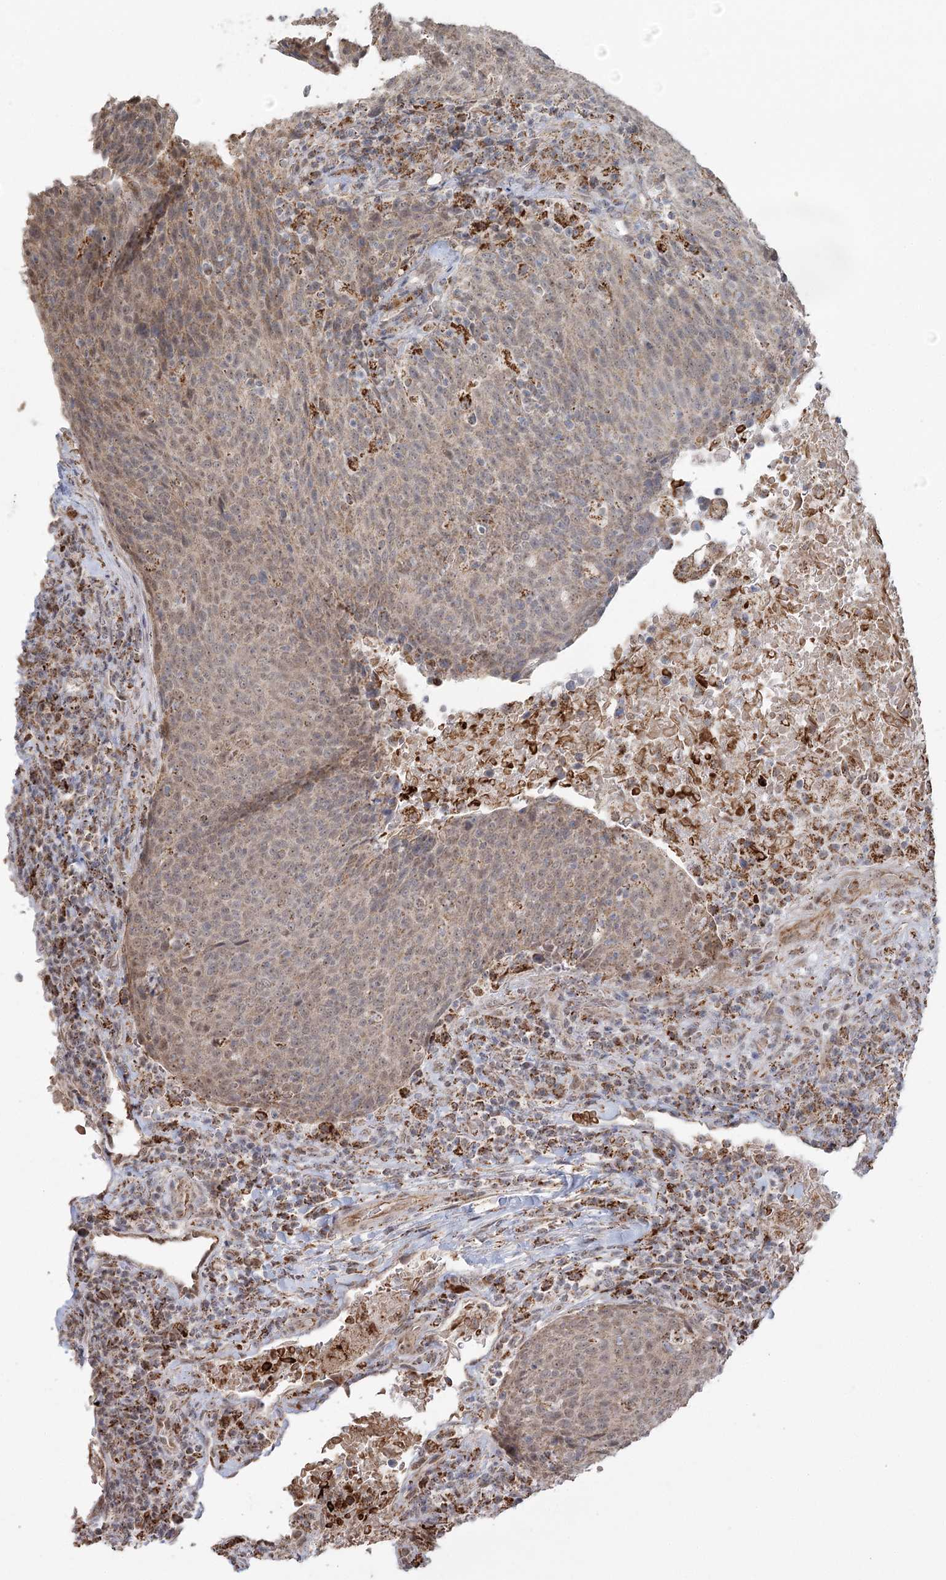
{"staining": {"intensity": "weak", "quantity": "25%-75%", "location": "cytoplasmic/membranous,nuclear"}, "tissue": "head and neck cancer", "cell_type": "Tumor cells", "image_type": "cancer", "snomed": [{"axis": "morphology", "description": "Squamous cell carcinoma, NOS"}, {"axis": "morphology", "description": "Squamous cell carcinoma, metastatic, NOS"}, {"axis": "topography", "description": "Lymph node"}, {"axis": "topography", "description": "Head-Neck"}], "caption": "Immunohistochemical staining of head and neck metastatic squamous cell carcinoma reveals low levels of weak cytoplasmic/membranous and nuclear staining in approximately 25%-75% of tumor cells.", "gene": "LACTB", "patient": {"sex": "male", "age": 62}}